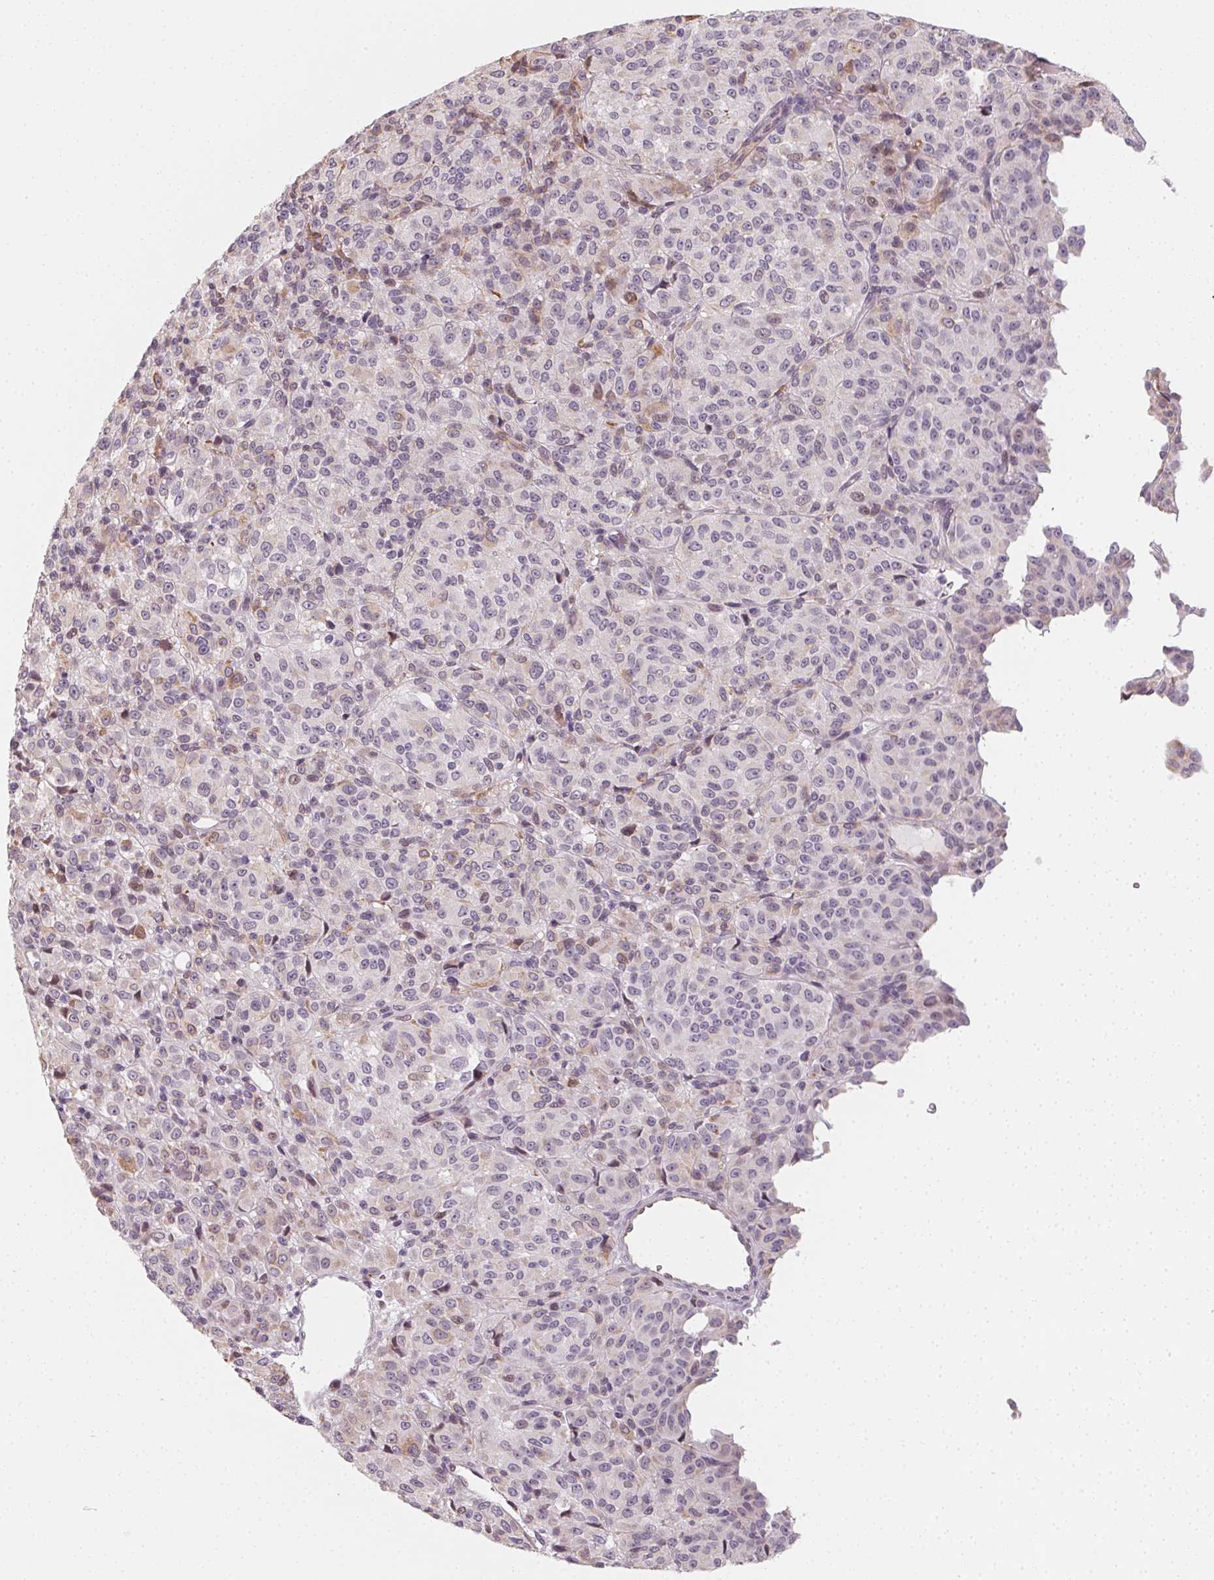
{"staining": {"intensity": "negative", "quantity": "none", "location": "none"}, "tissue": "melanoma", "cell_type": "Tumor cells", "image_type": "cancer", "snomed": [{"axis": "morphology", "description": "Malignant melanoma, Metastatic site"}, {"axis": "topography", "description": "Brain"}], "caption": "A histopathology image of human malignant melanoma (metastatic site) is negative for staining in tumor cells.", "gene": "CCDC96", "patient": {"sex": "female", "age": 56}}